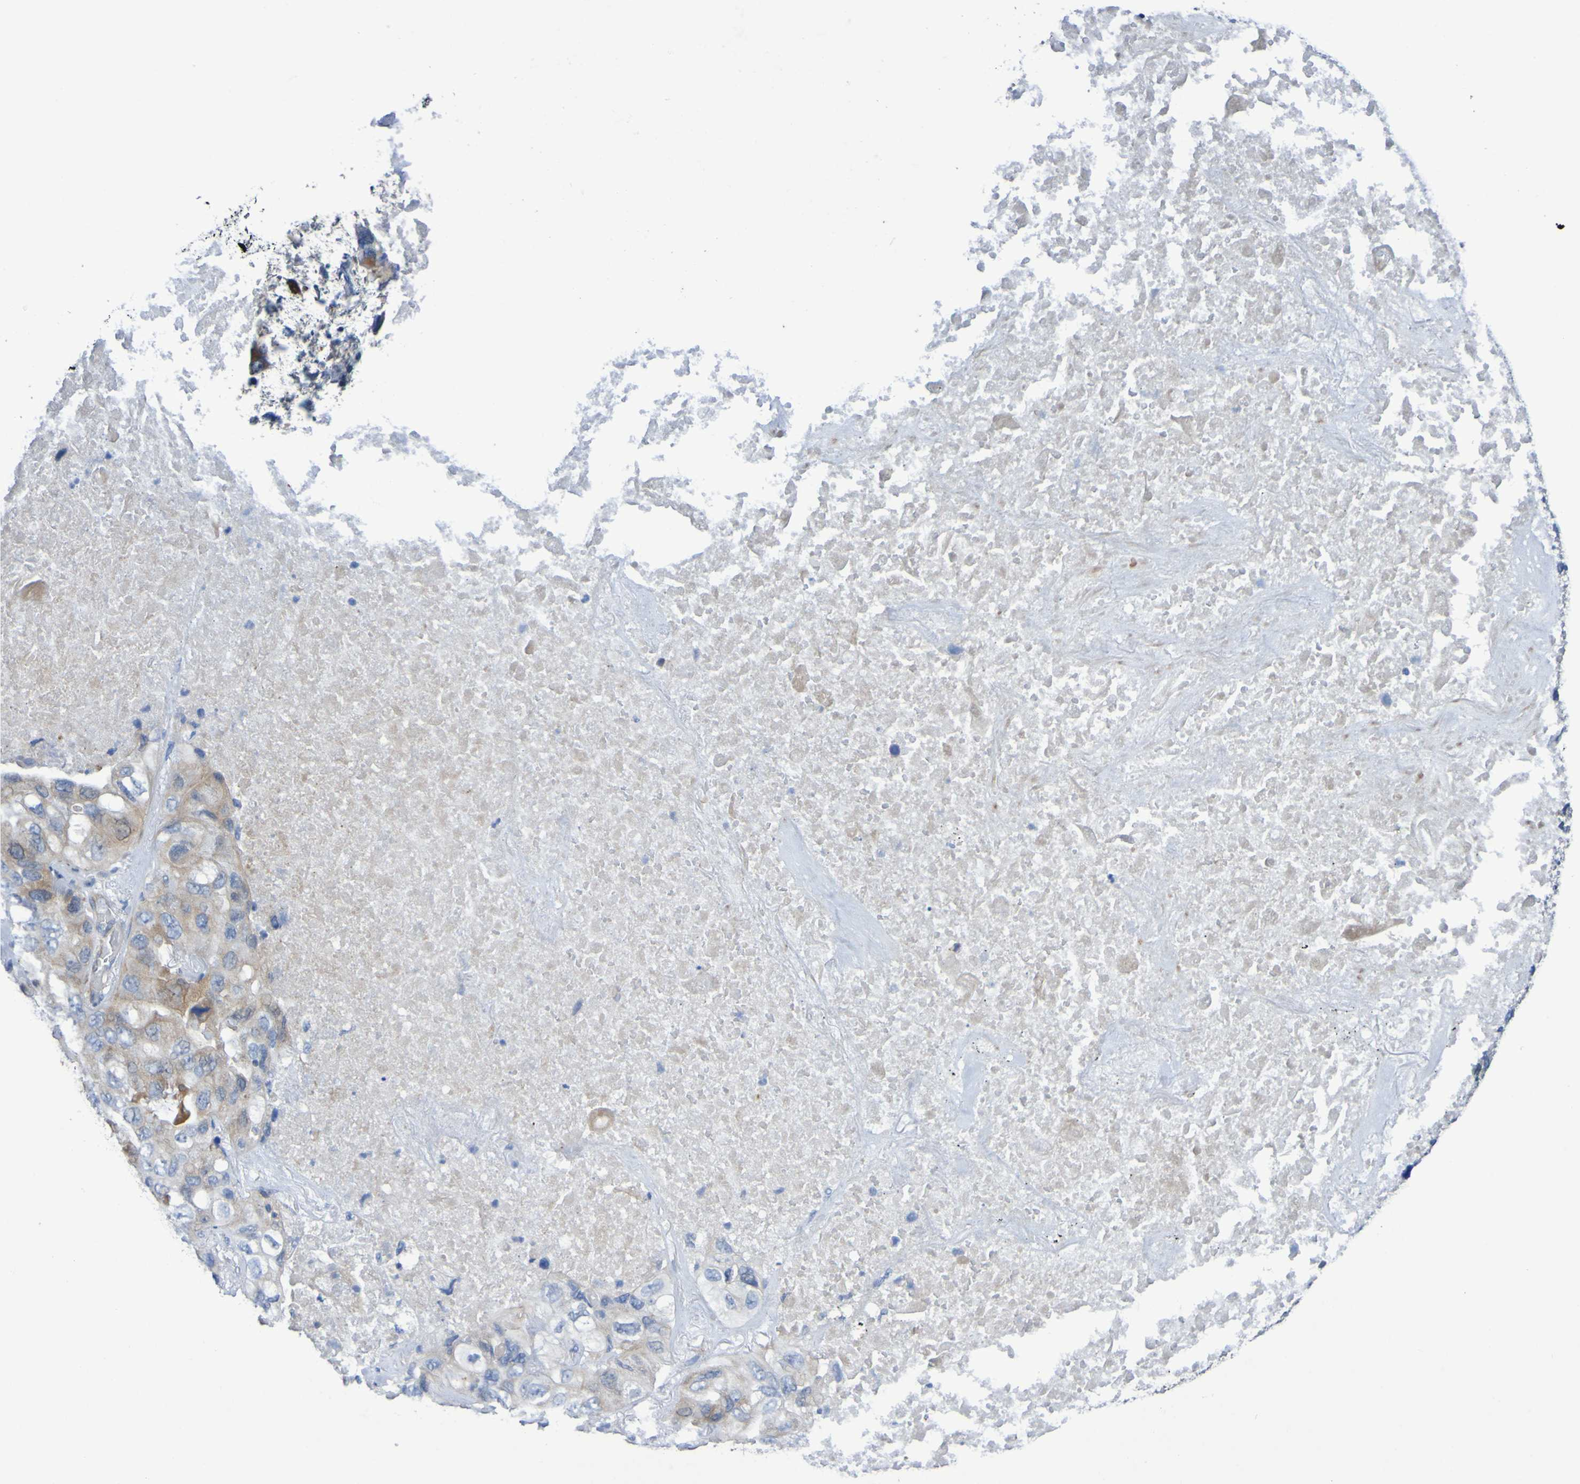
{"staining": {"intensity": "weak", "quantity": ">75%", "location": "cytoplasmic/membranous"}, "tissue": "lung cancer", "cell_type": "Tumor cells", "image_type": "cancer", "snomed": [{"axis": "morphology", "description": "Squamous cell carcinoma, NOS"}, {"axis": "topography", "description": "Lung"}], "caption": "Approximately >75% of tumor cells in lung squamous cell carcinoma reveal weak cytoplasmic/membranous protein positivity as visualized by brown immunohistochemical staining.", "gene": "C11orf24", "patient": {"sex": "female", "age": 73}}